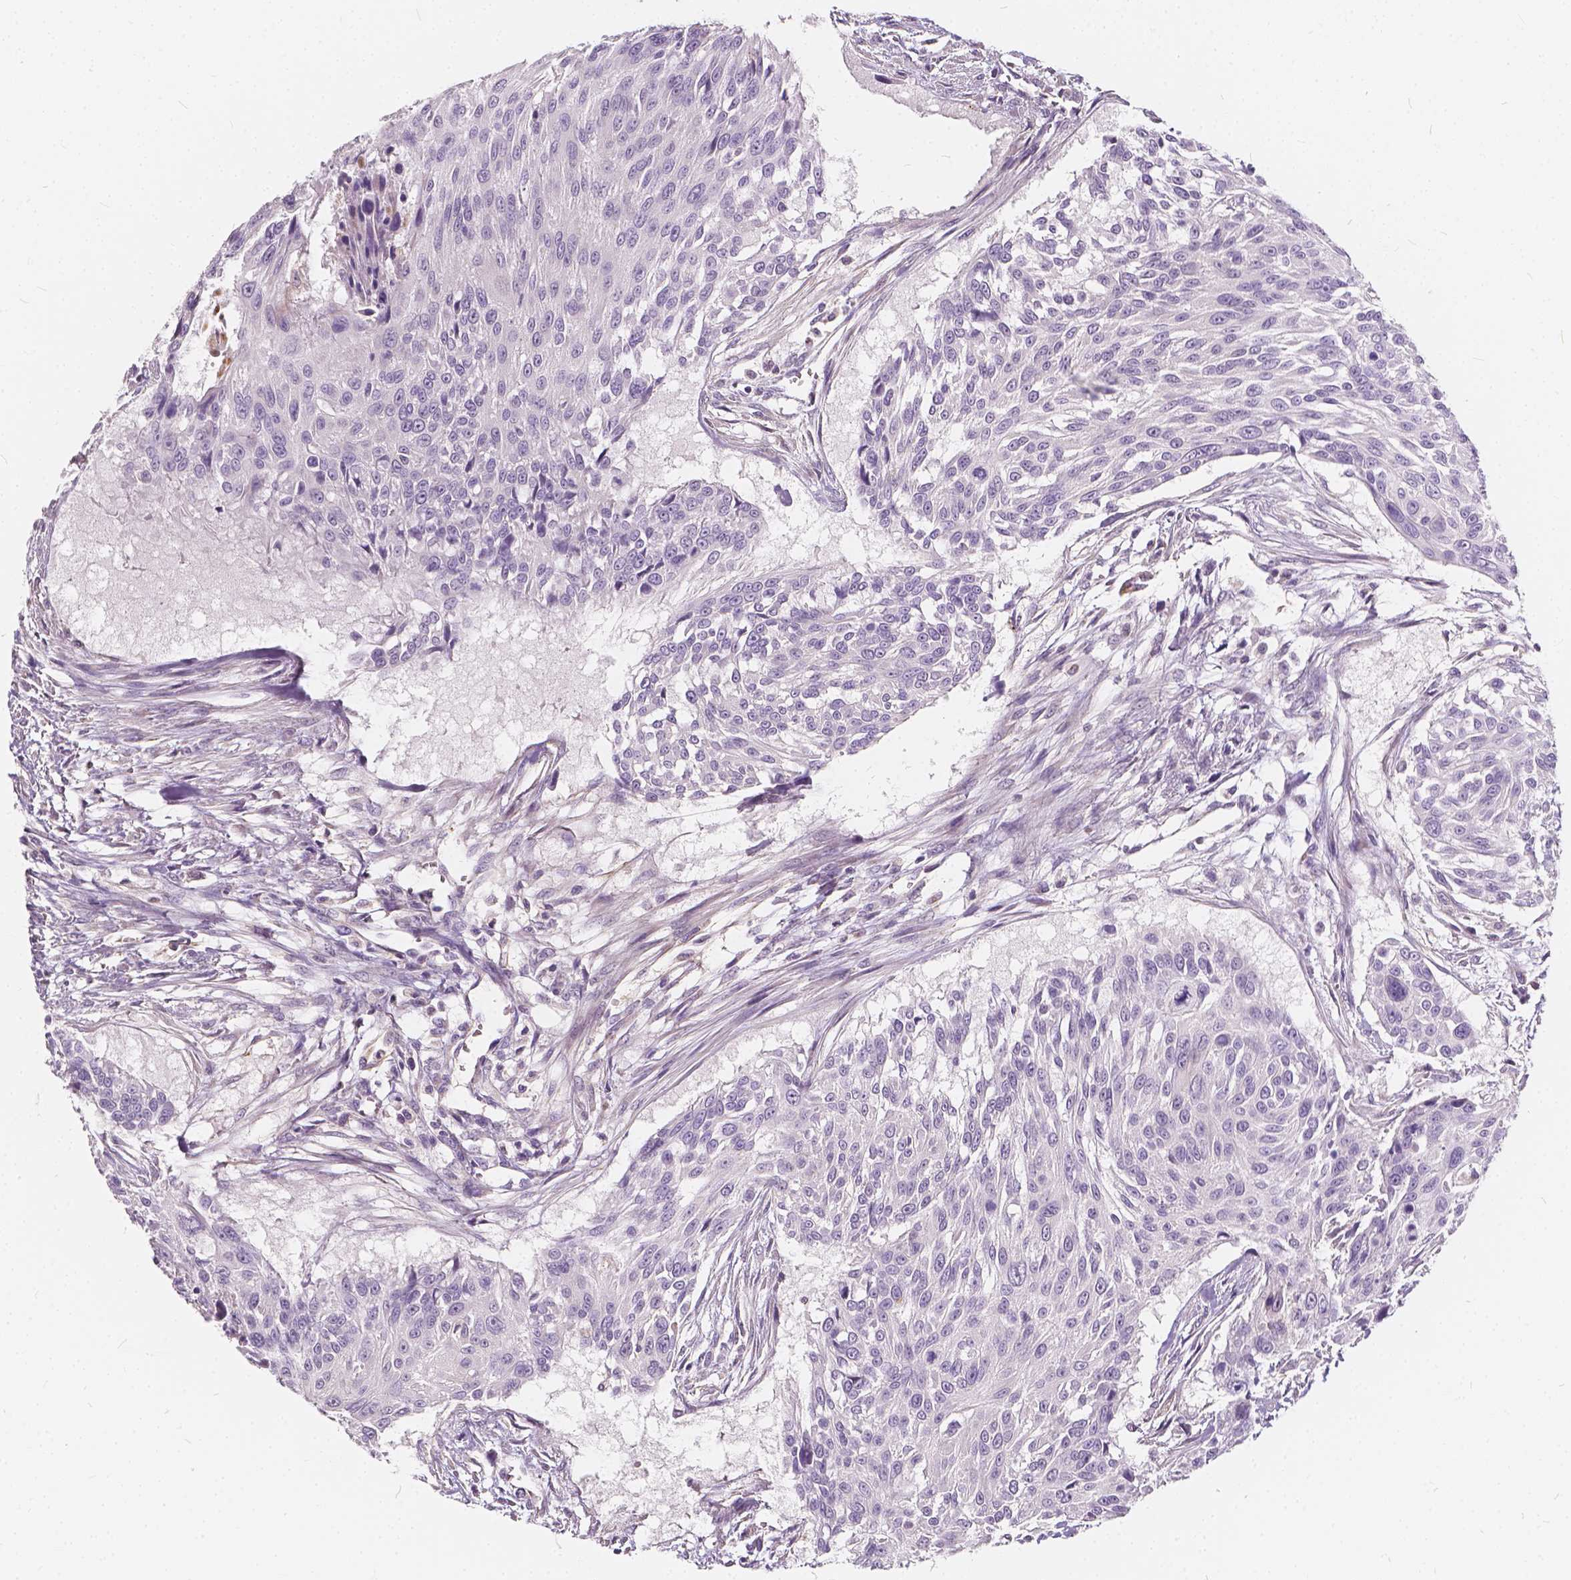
{"staining": {"intensity": "negative", "quantity": "none", "location": "none"}, "tissue": "urothelial cancer", "cell_type": "Tumor cells", "image_type": "cancer", "snomed": [{"axis": "morphology", "description": "Urothelial carcinoma, NOS"}, {"axis": "topography", "description": "Urinary bladder"}], "caption": "Human urothelial cancer stained for a protein using immunohistochemistry displays no staining in tumor cells.", "gene": "KIAA0513", "patient": {"sex": "male", "age": 55}}